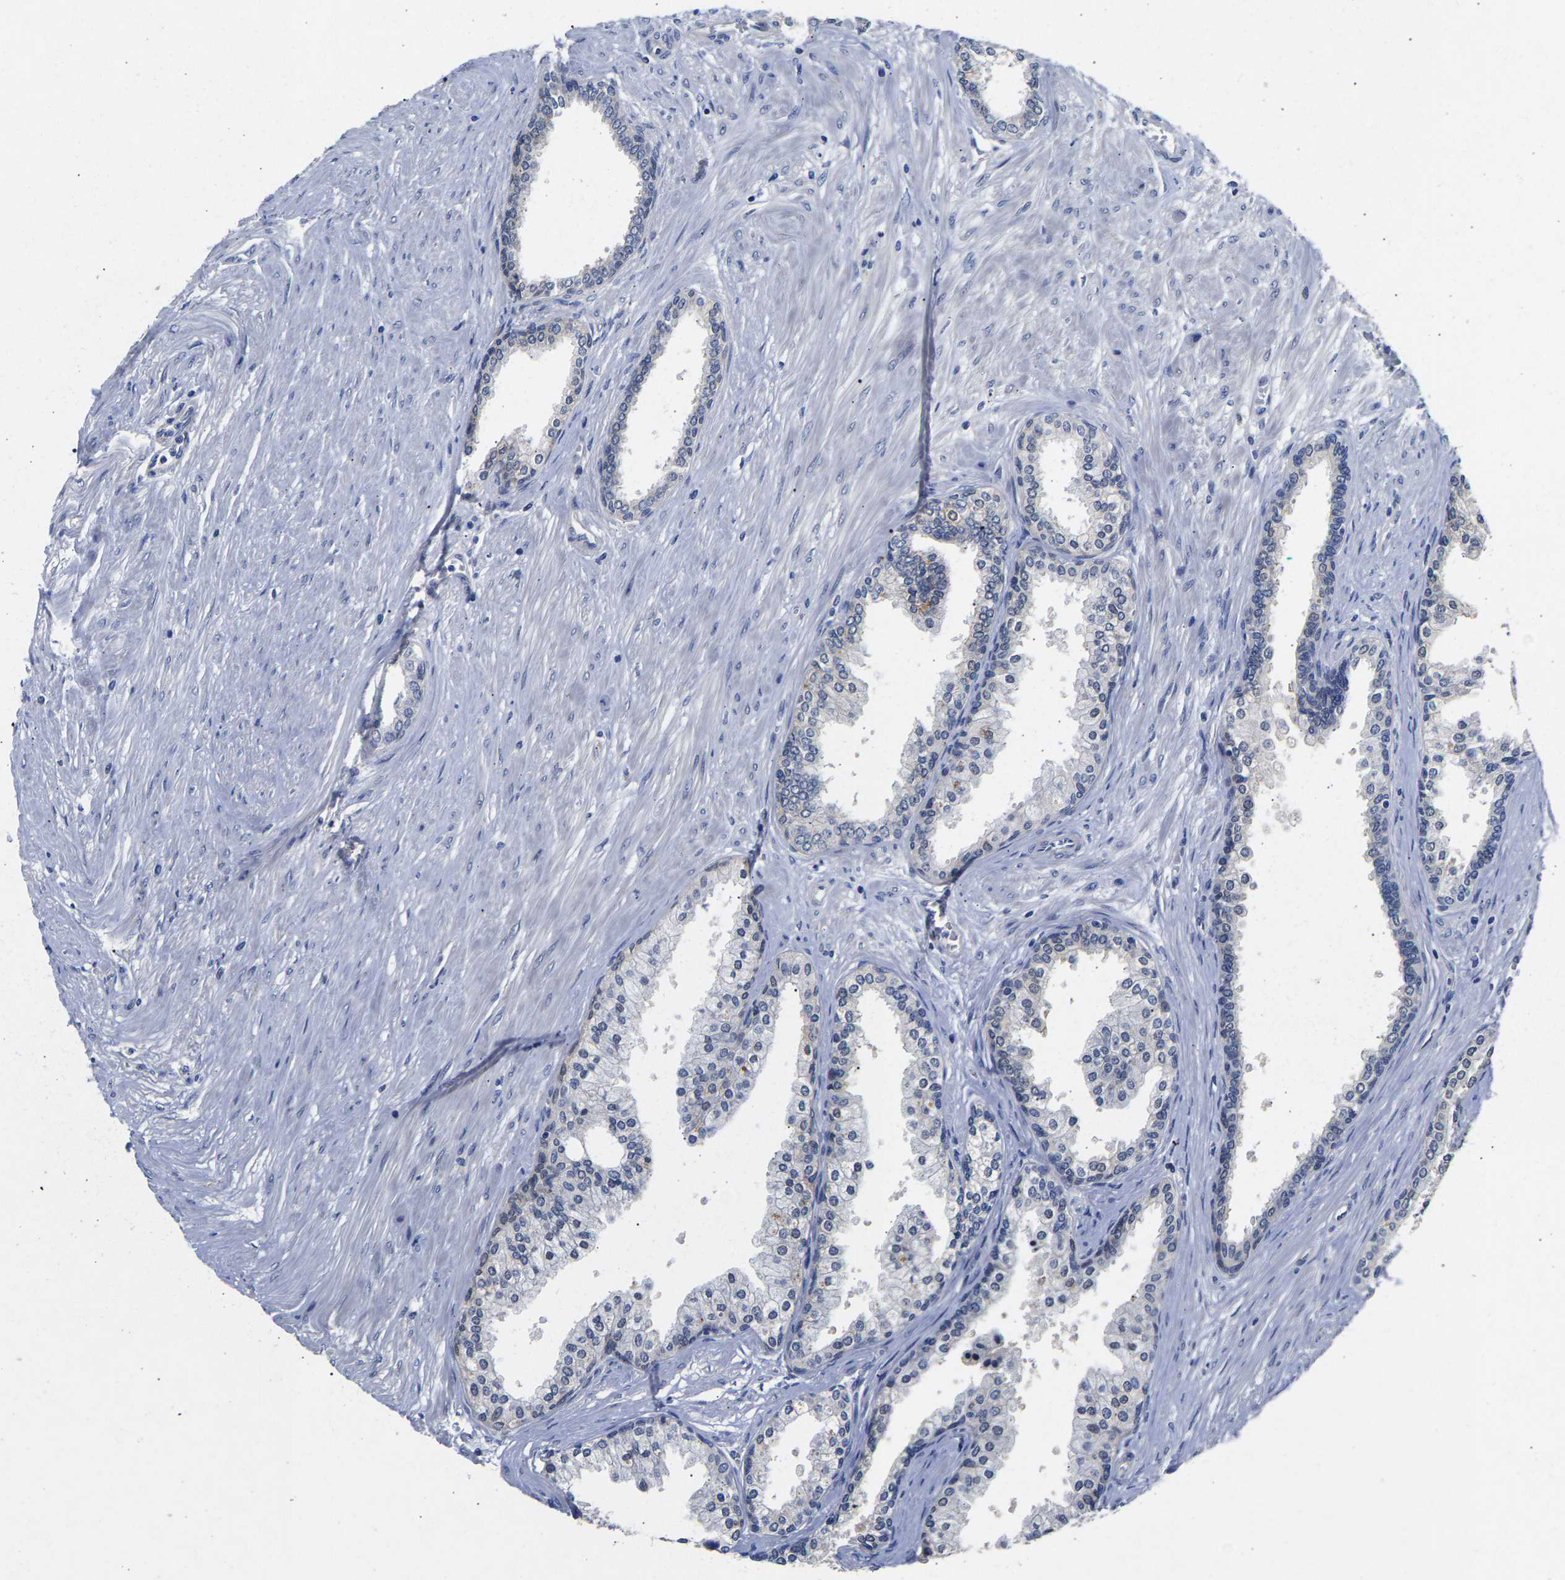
{"staining": {"intensity": "negative", "quantity": "none", "location": "none"}, "tissue": "prostate cancer", "cell_type": "Tumor cells", "image_type": "cancer", "snomed": [{"axis": "morphology", "description": "Adenocarcinoma, Low grade"}, {"axis": "topography", "description": "Prostate"}], "caption": "The histopathology image exhibits no significant staining in tumor cells of prostate adenocarcinoma (low-grade).", "gene": "CCDC6", "patient": {"sex": "male", "age": 57}}